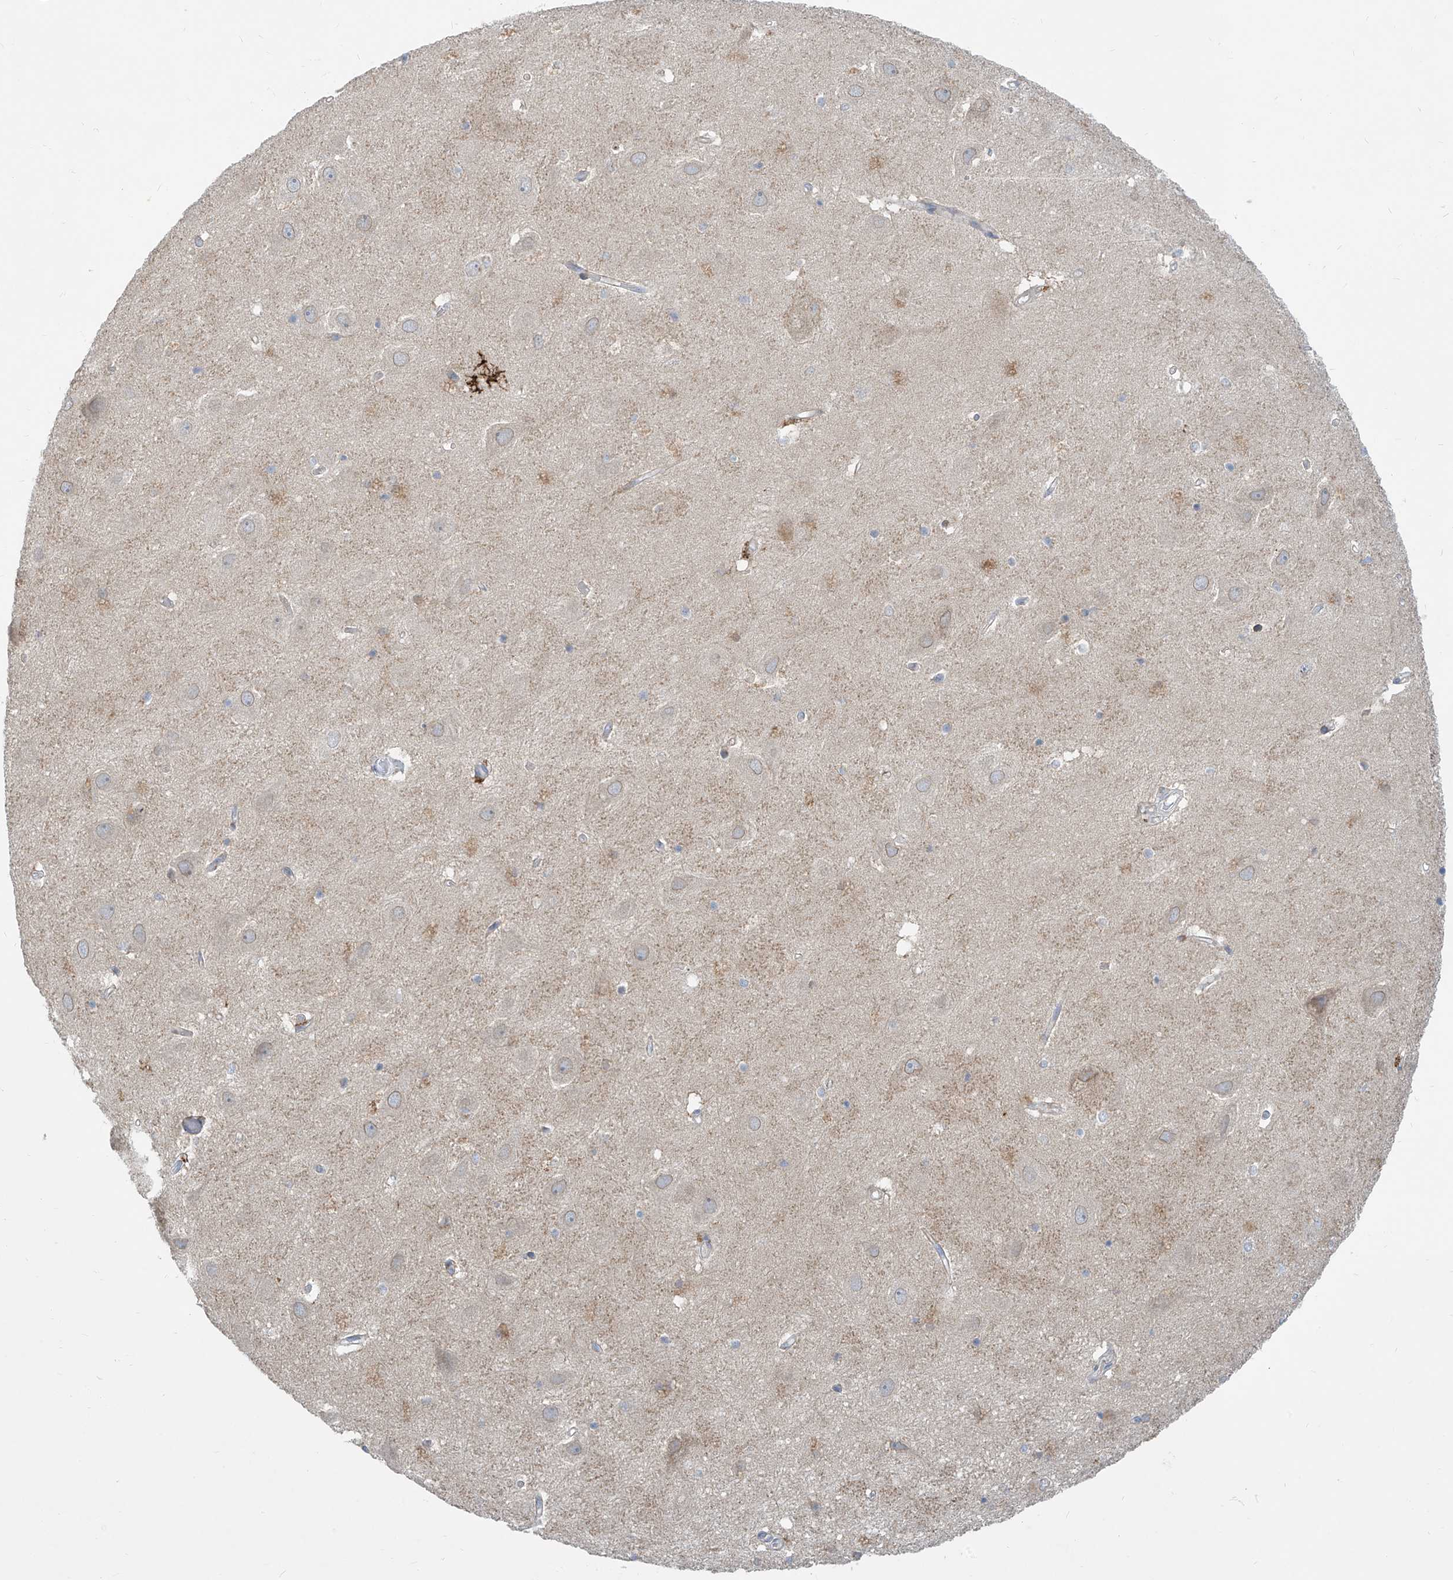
{"staining": {"intensity": "negative", "quantity": "none", "location": "none"}, "tissue": "hippocampus", "cell_type": "Glial cells", "image_type": "normal", "snomed": [{"axis": "morphology", "description": "Normal tissue, NOS"}, {"axis": "topography", "description": "Hippocampus"}], "caption": "Immunohistochemistry (IHC) of benign human hippocampus shows no staining in glial cells.", "gene": "KRTAP25", "patient": {"sex": "female", "age": 52}}